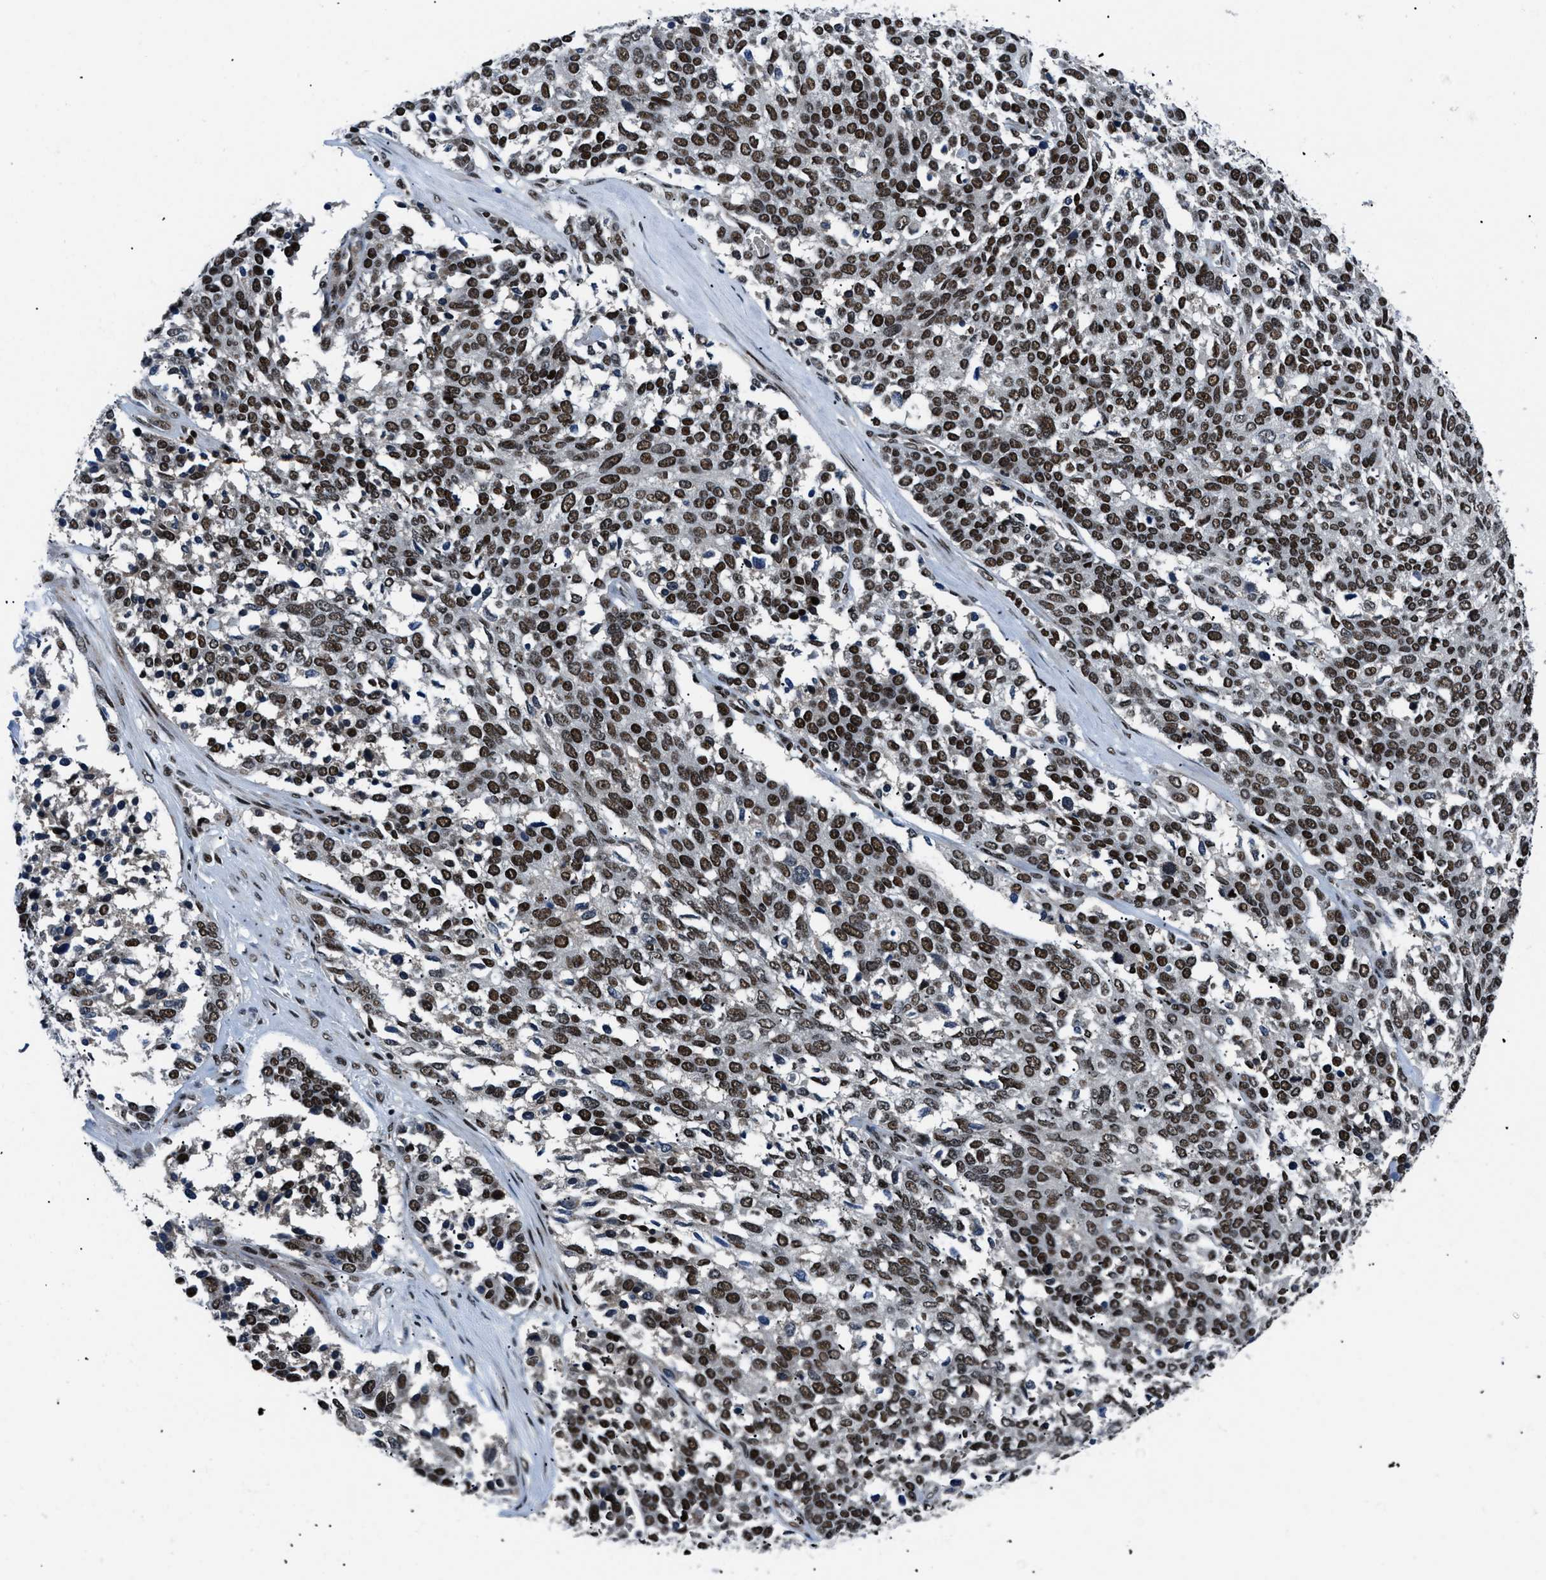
{"staining": {"intensity": "strong", "quantity": ">75%", "location": "nuclear"}, "tissue": "ovarian cancer", "cell_type": "Tumor cells", "image_type": "cancer", "snomed": [{"axis": "morphology", "description": "Cystadenocarcinoma, serous, NOS"}, {"axis": "topography", "description": "Ovary"}], "caption": "DAB immunohistochemical staining of ovarian serous cystadenocarcinoma displays strong nuclear protein expression in about >75% of tumor cells.", "gene": "SMARCB1", "patient": {"sex": "female", "age": 44}}